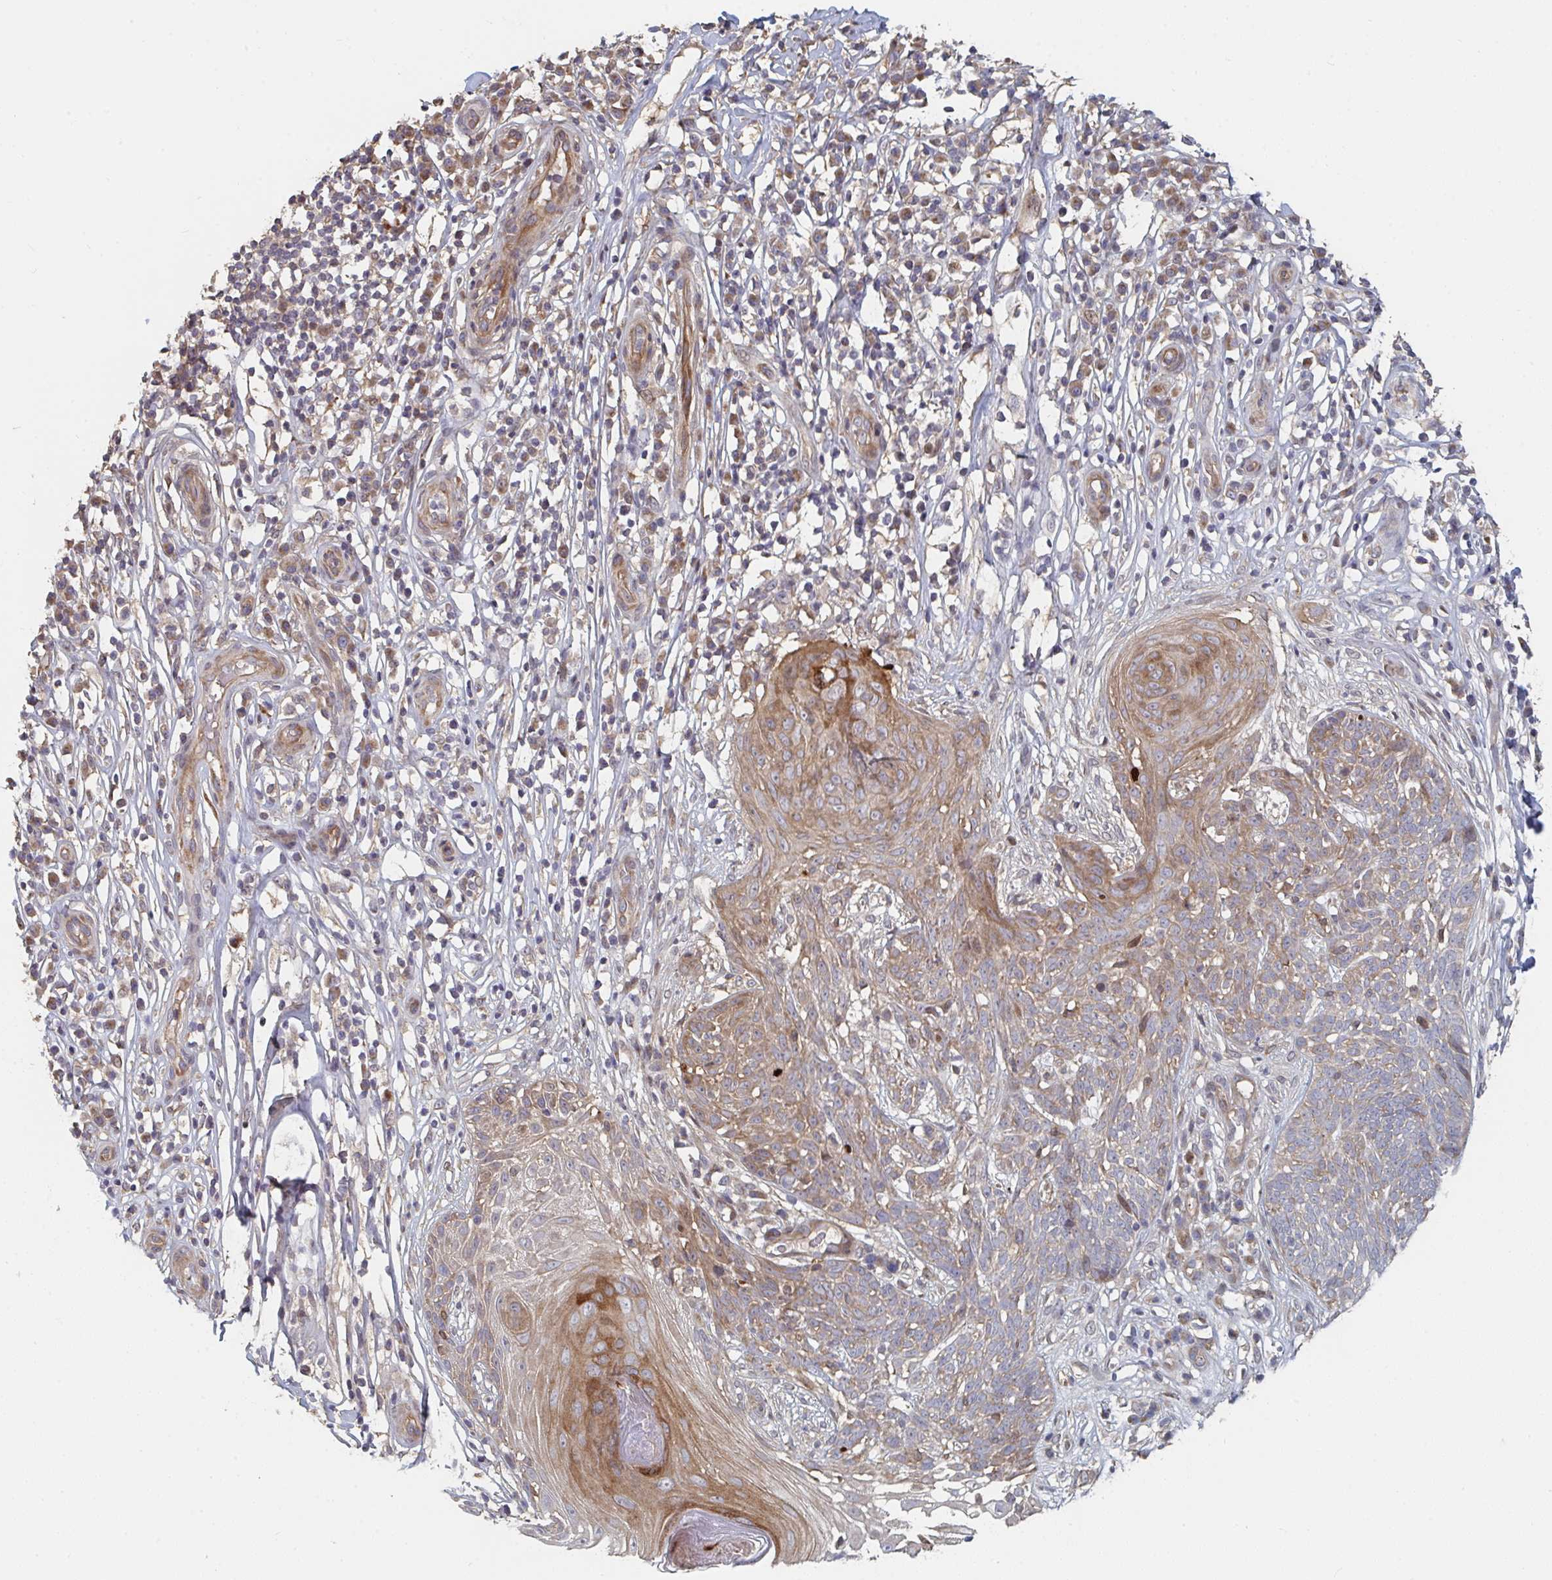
{"staining": {"intensity": "moderate", "quantity": "<25%", "location": "cytoplasmic/membranous"}, "tissue": "skin cancer", "cell_type": "Tumor cells", "image_type": "cancer", "snomed": [{"axis": "morphology", "description": "Basal cell carcinoma"}, {"axis": "topography", "description": "Skin"}, {"axis": "topography", "description": "Skin, foot"}], "caption": "Human basal cell carcinoma (skin) stained with a brown dye demonstrates moderate cytoplasmic/membranous positive expression in approximately <25% of tumor cells.", "gene": "PTEN", "patient": {"sex": "female", "age": 86}}